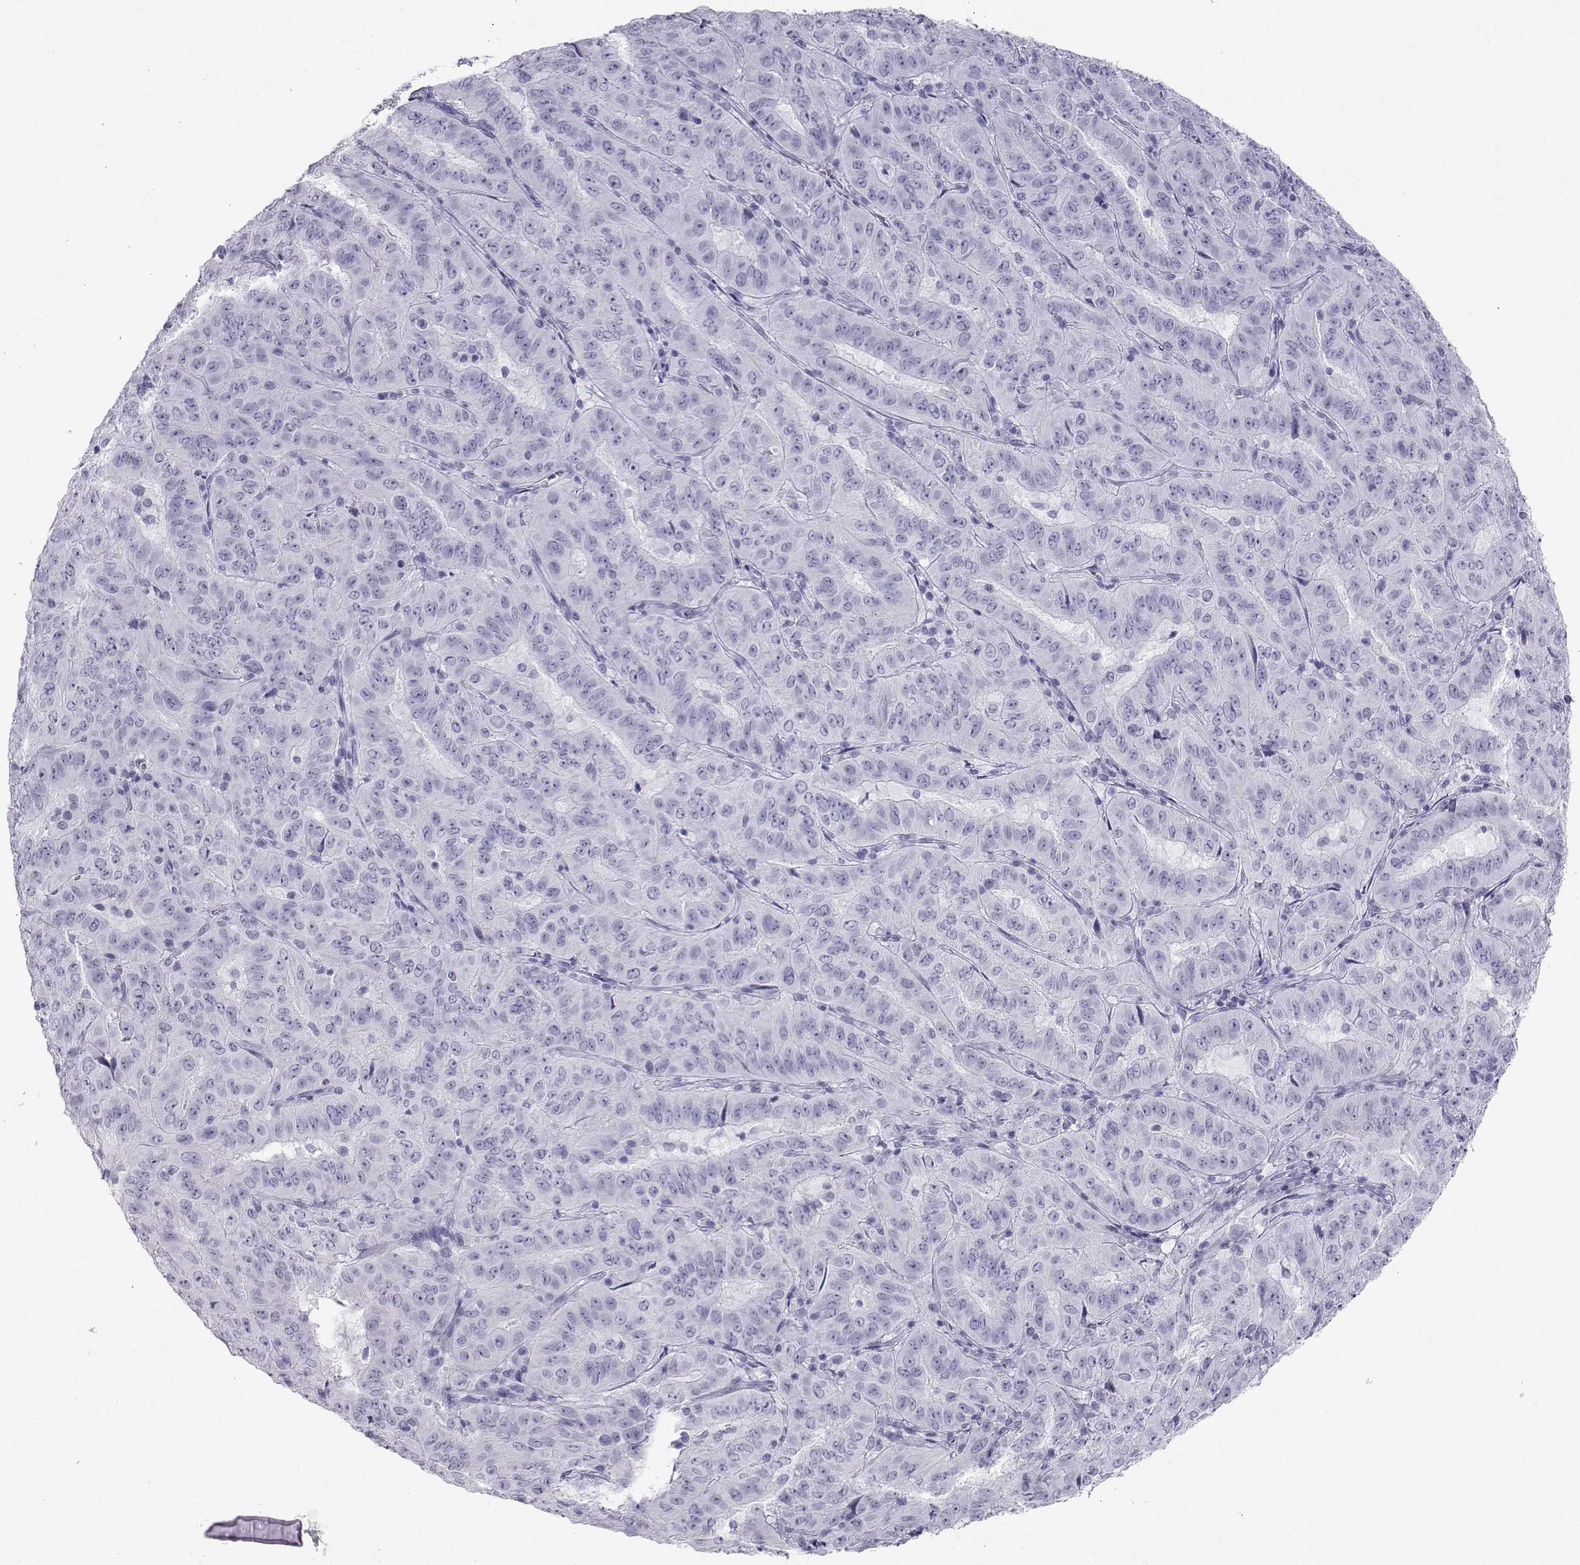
{"staining": {"intensity": "negative", "quantity": "none", "location": "none"}, "tissue": "pancreatic cancer", "cell_type": "Tumor cells", "image_type": "cancer", "snomed": [{"axis": "morphology", "description": "Adenocarcinoma, NOS"}, {"axis": "topography", "description": "Pancreas"}], "caption": "Immunohistochemical staining of human adenocarcinoma (pancreatic) reveals no significant positivity in tumor cells. The staining is performed using DAB brown chromogen with nuclei counter-stained in using hematoxylin.", "gene": "SST", "patient": {"sex": "male", "age": 63}}